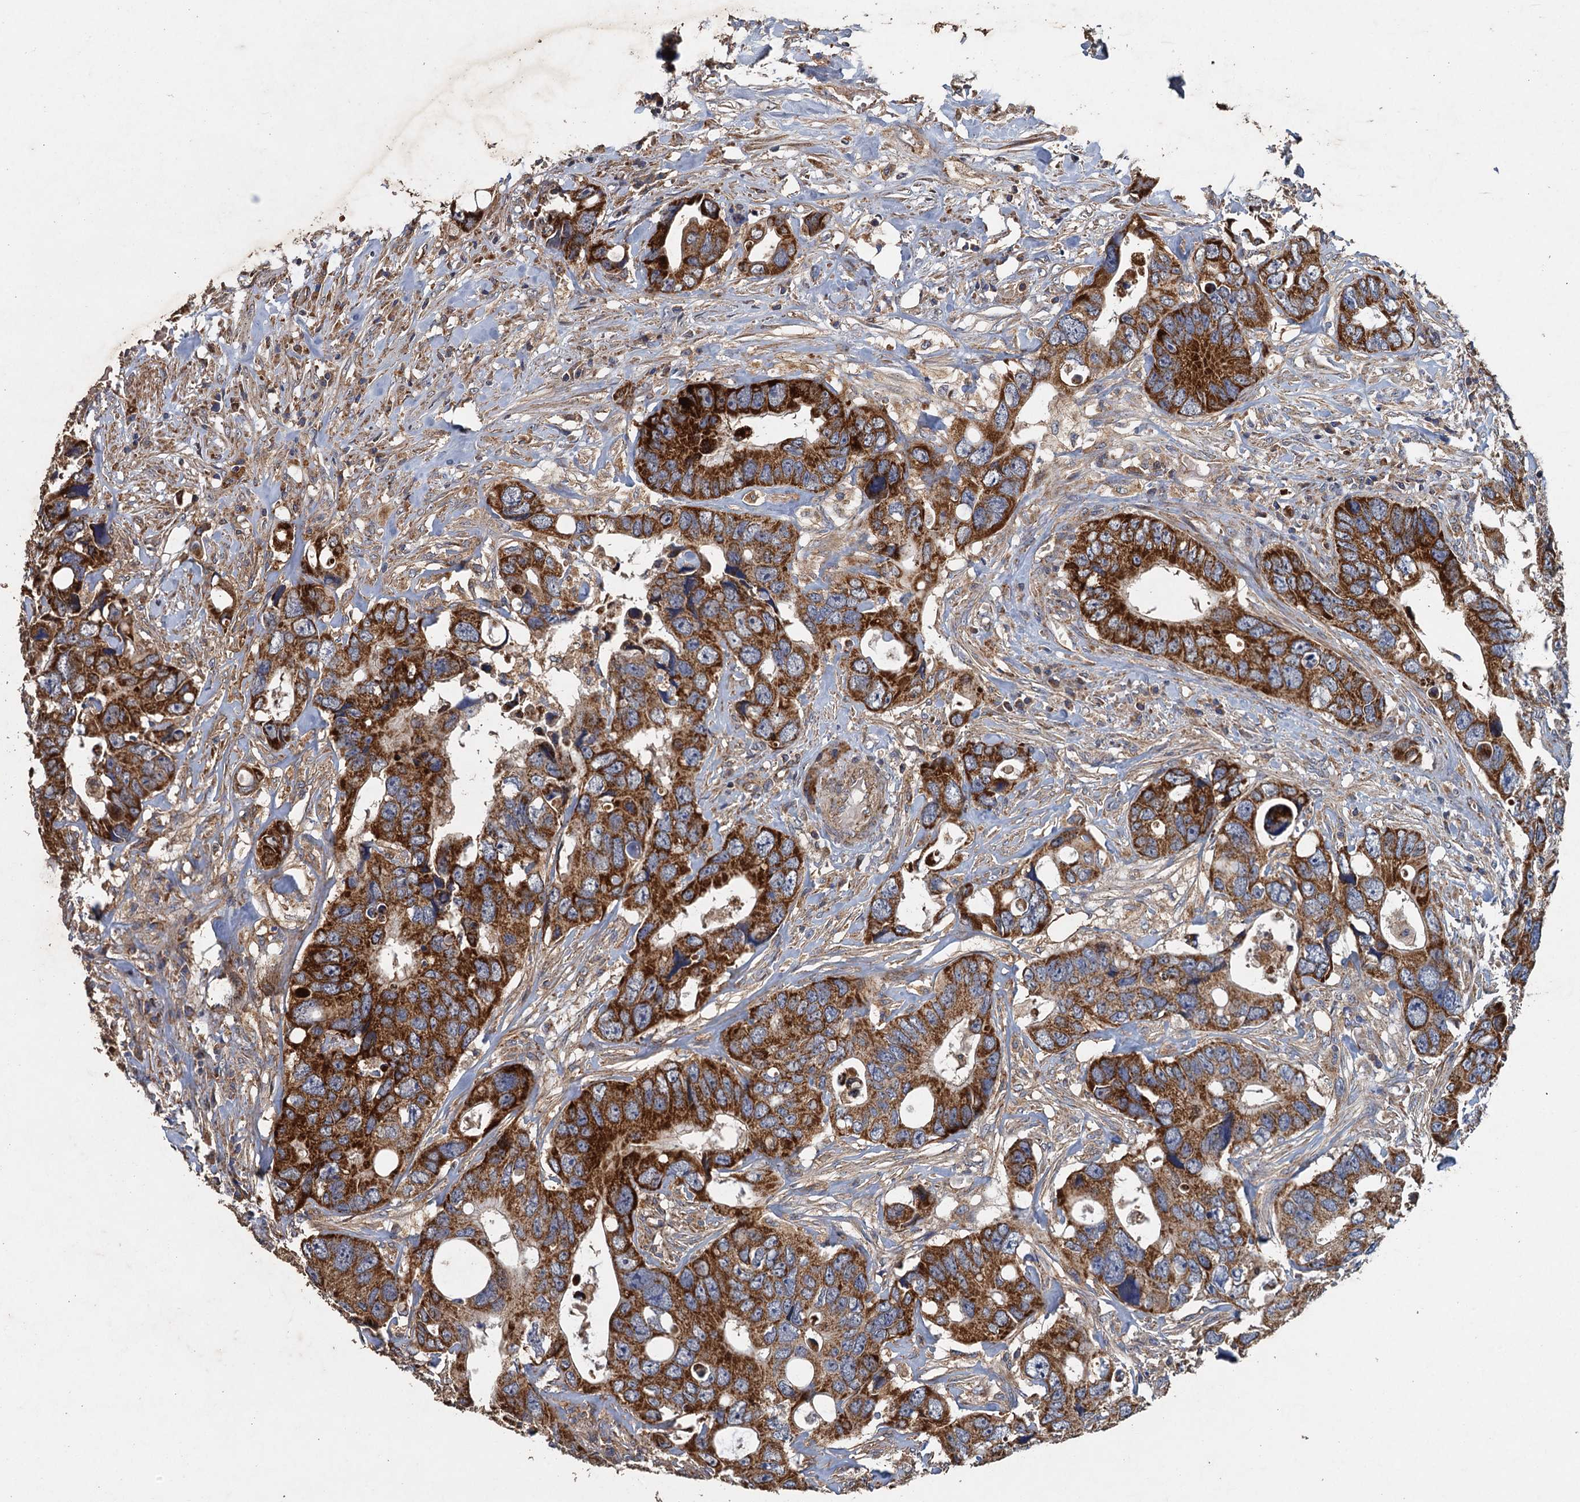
{"staining": {"intensity": "strong", "quantity": ">75%", "location": "cytoplasmic/membranous"}, "tissue": "colorectal cancer", "cell_type": "Tumor cells", "image_type": "cancer", "snomed": [{"axis": "morphology", "description": "Adenocarcinoma, NOS"}, {"axis": "topography", "description": "Rectum"}], "caption": "Immunohistochemistry (IHC) of human adenocarcinoma (colorectal) displays high levels of strong cytoplasmic/membranous positivity in approximately >75% of tumor cells. (DAB (3,3'-diaminobenzidine) IHC with brightfield microscopy, high magnification).", "gene": "BCS1L", "patient": {"sex": "male", "age": 57}}